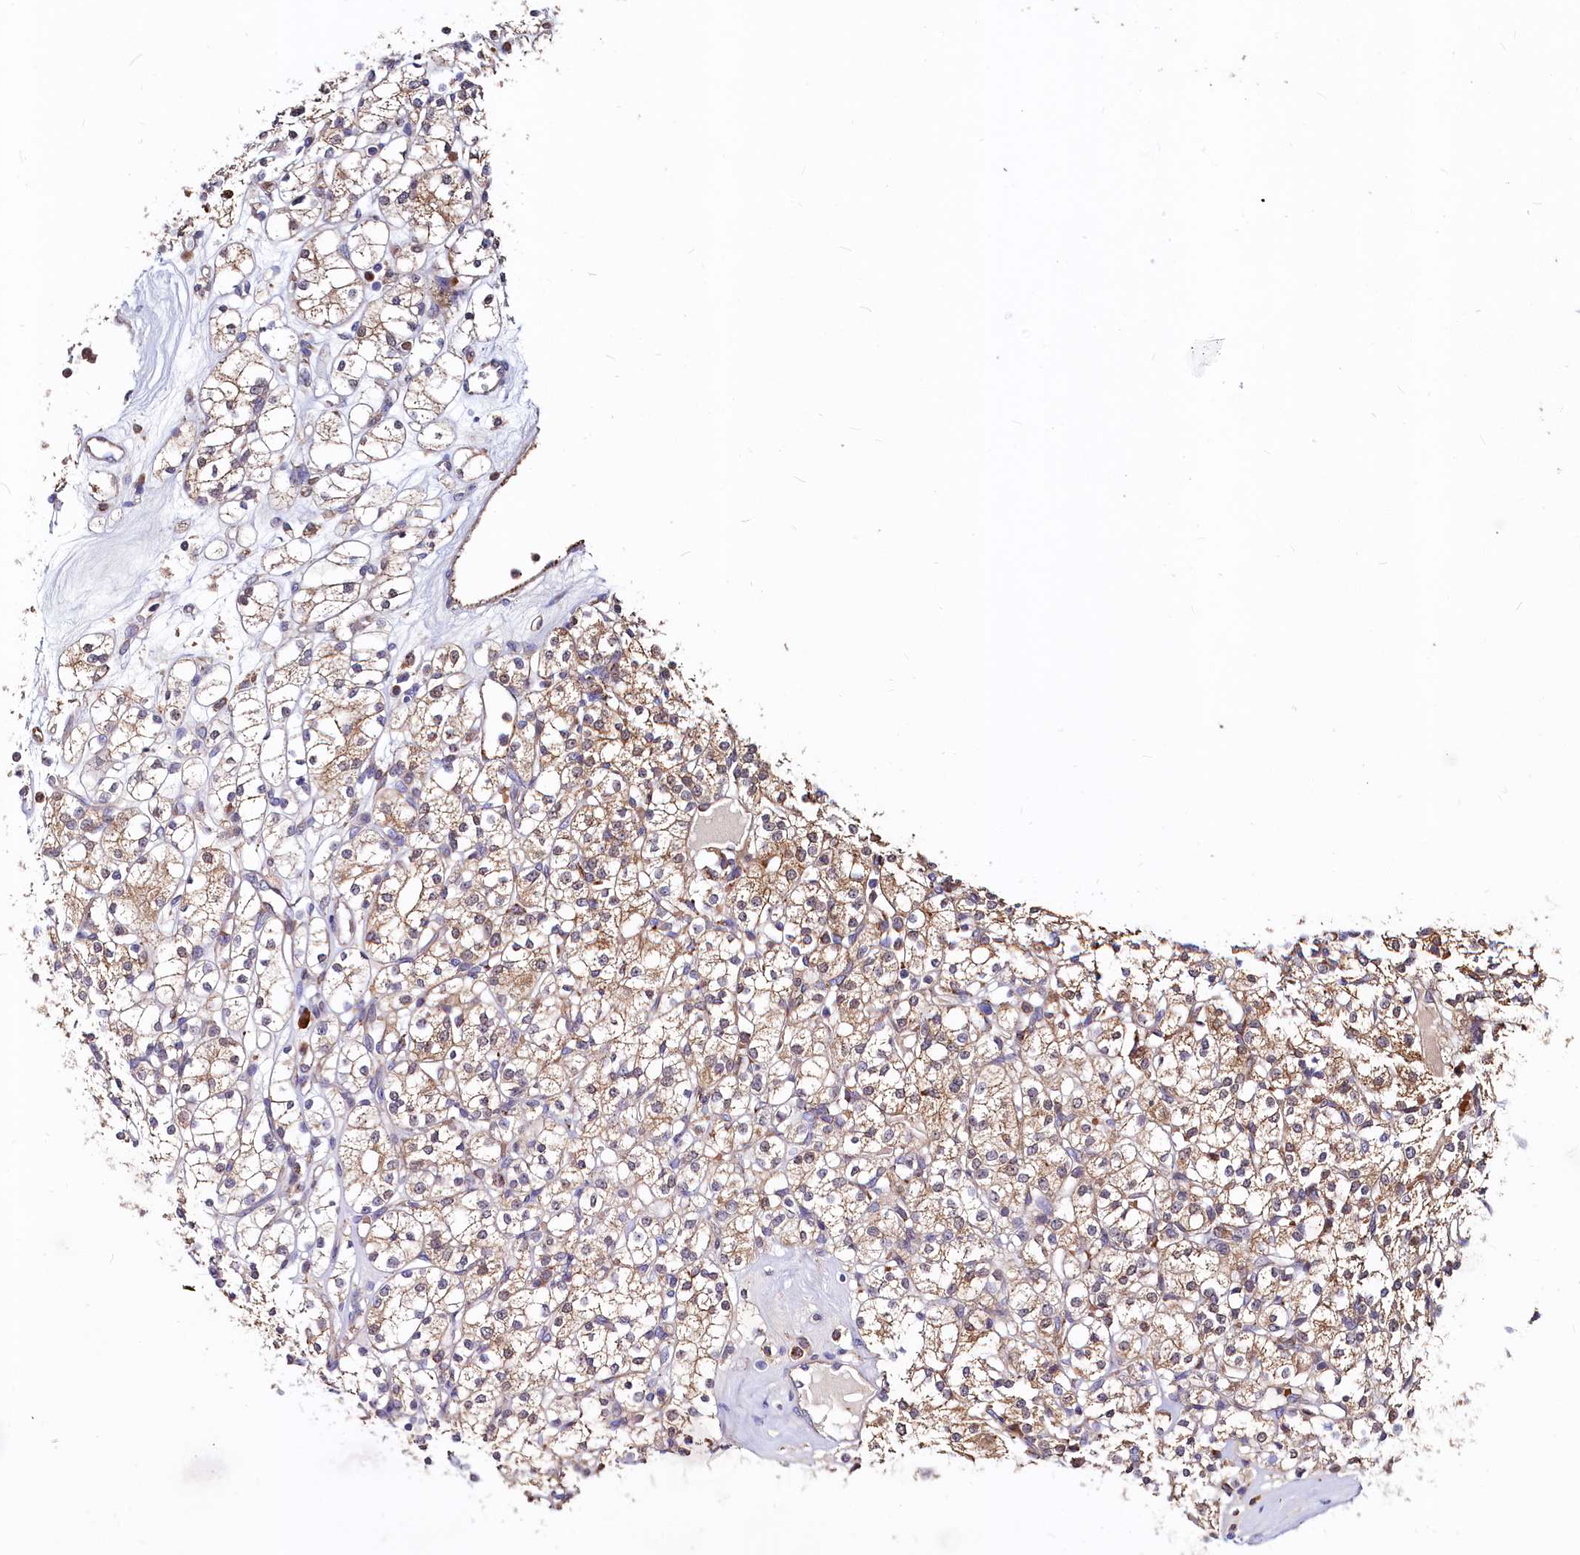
{"staining": {"intensity": "moderate", "quantity": ">75%", "location": "cytoplasmic/membranous"}, "tissue": "renal cancer", "cell_type": "Tumor cells", "image_type": "cancer", "snomed": [{"axis": "morphology", "description": "Adenocarcinoma, NOS"}, {"axis": "topography", "description": "Kidney"}], "caption": "Tumor cells demonstrate medium levels of moderate cytoplasmic/membranous expression in about >75% of cells in adenocarcinoma (renal).", "gene": "ASTE1", "patient": {"sex": "male", "age": 77}}